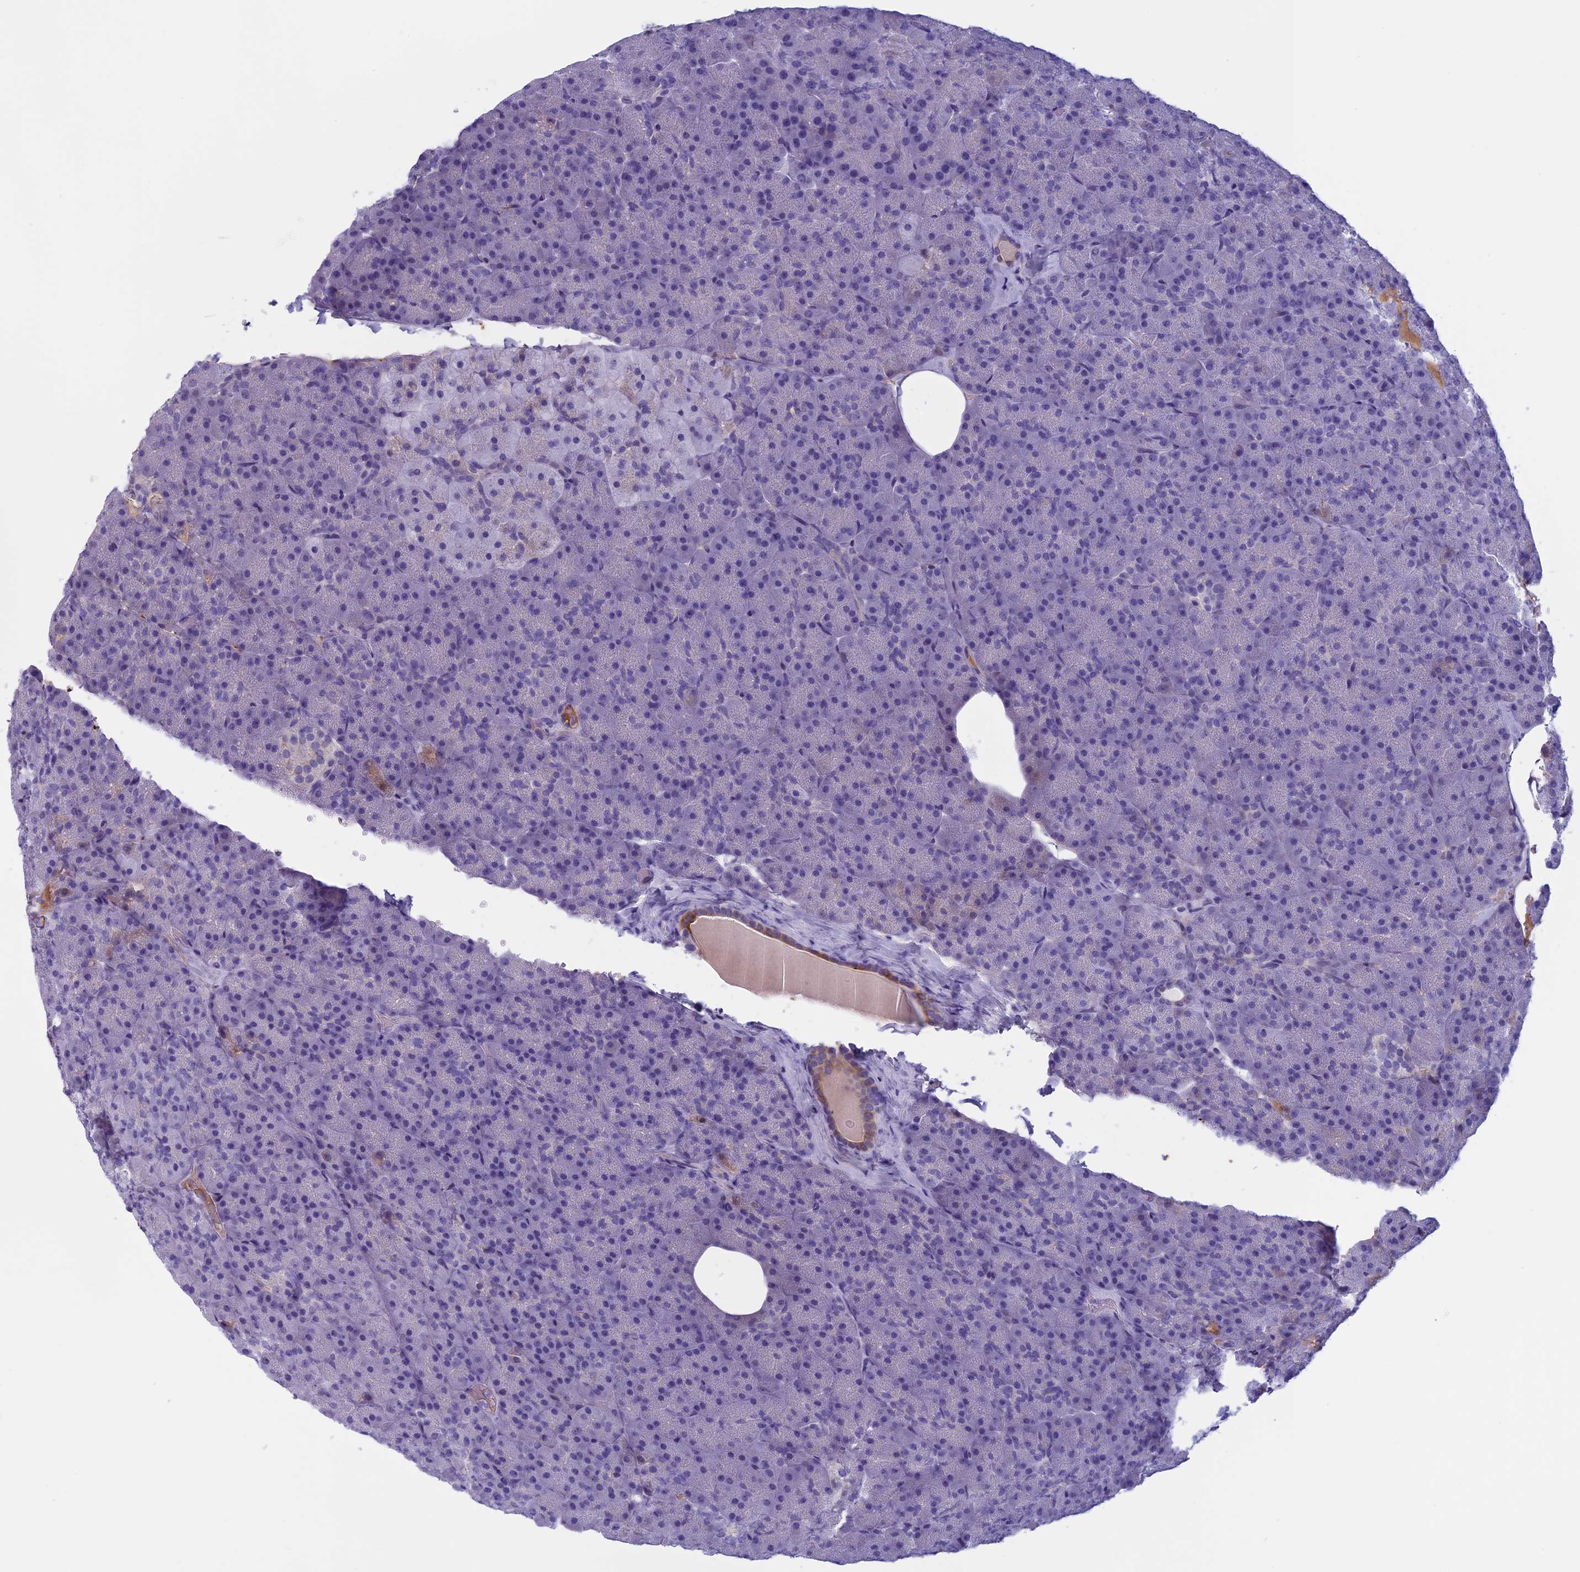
{"staining": {"intensity": "weak", "quantity": "<25%", "location": "cytoplasmic/membranous"}, "tissue": "pancreas", "cell_type": "Exocrine glandular cells", "image_type": "normal", "snomed": [{"axis": "morphology", "description": "Normal tissue, NOS"}, {"axis": "topography", "description": "Pancreas"}], "caption": "Pancreas stained for a protein using immunohistochemistry (IHC) reveals no positivity exocrine glandular cells.", "gene": "ANGPTL2", "patient": {"sex": "male", "age": 36}}